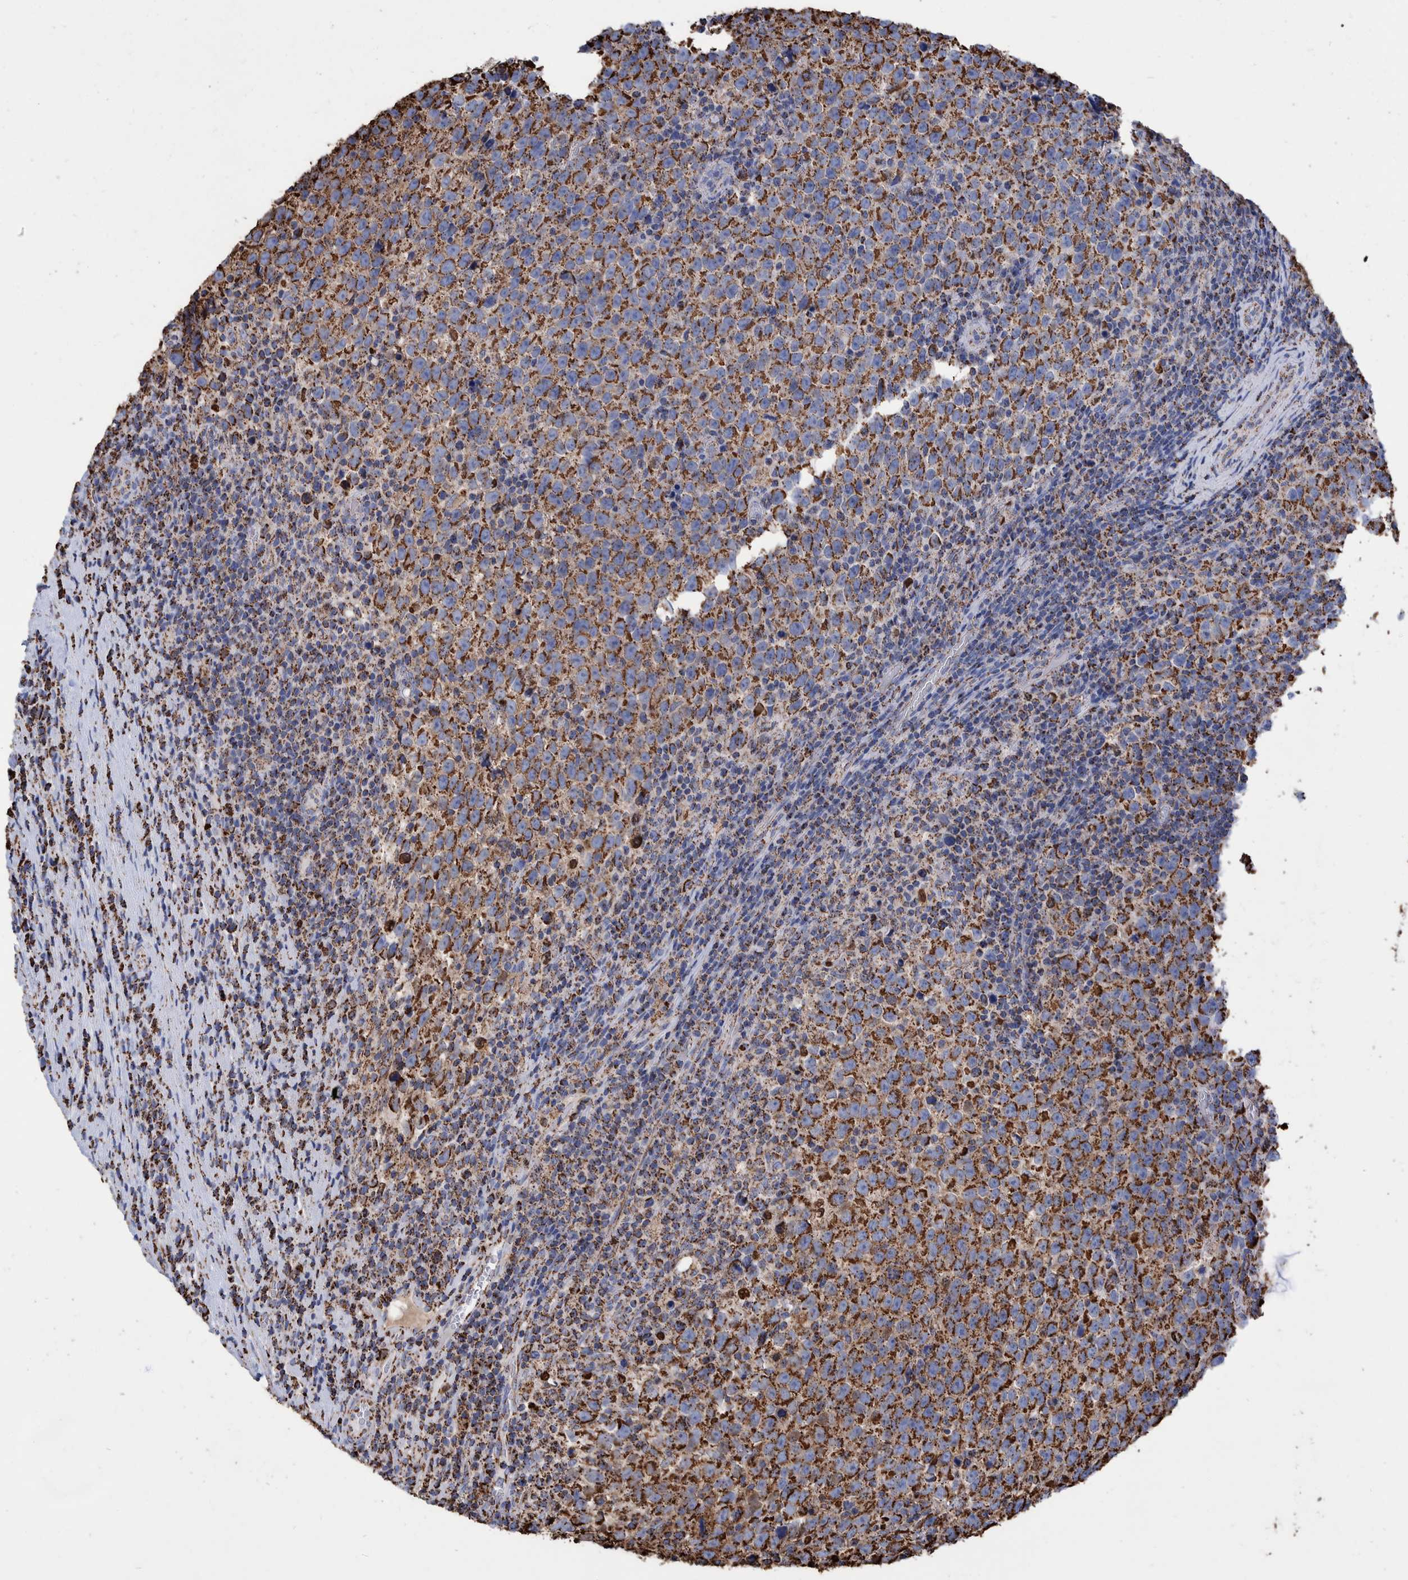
{"staining": {"intensity": "strong", "quantity": ">75%", "location": "cytoplasmic/membranous"}, "tissue": "testis cancer", "cell_type": "Tumor cells", "image_type": "cancer", "snomed": [{"axis": "morphology", "description": "Normal tissue, NOS"}, {"axis": "morphology", "description": "Seminoma, NOS"}, {"axis": "topography", "description": "Testis"}], "caption": "IHC micrograph of human testis cancer (seminoma) stained for a protein (brown), which displays high levels of strong cytoplasmic/membranous expression in approximately >75% of tumor cells.", "gene": "VPS26C", "patient": {"sex": "male", "age": 43}}